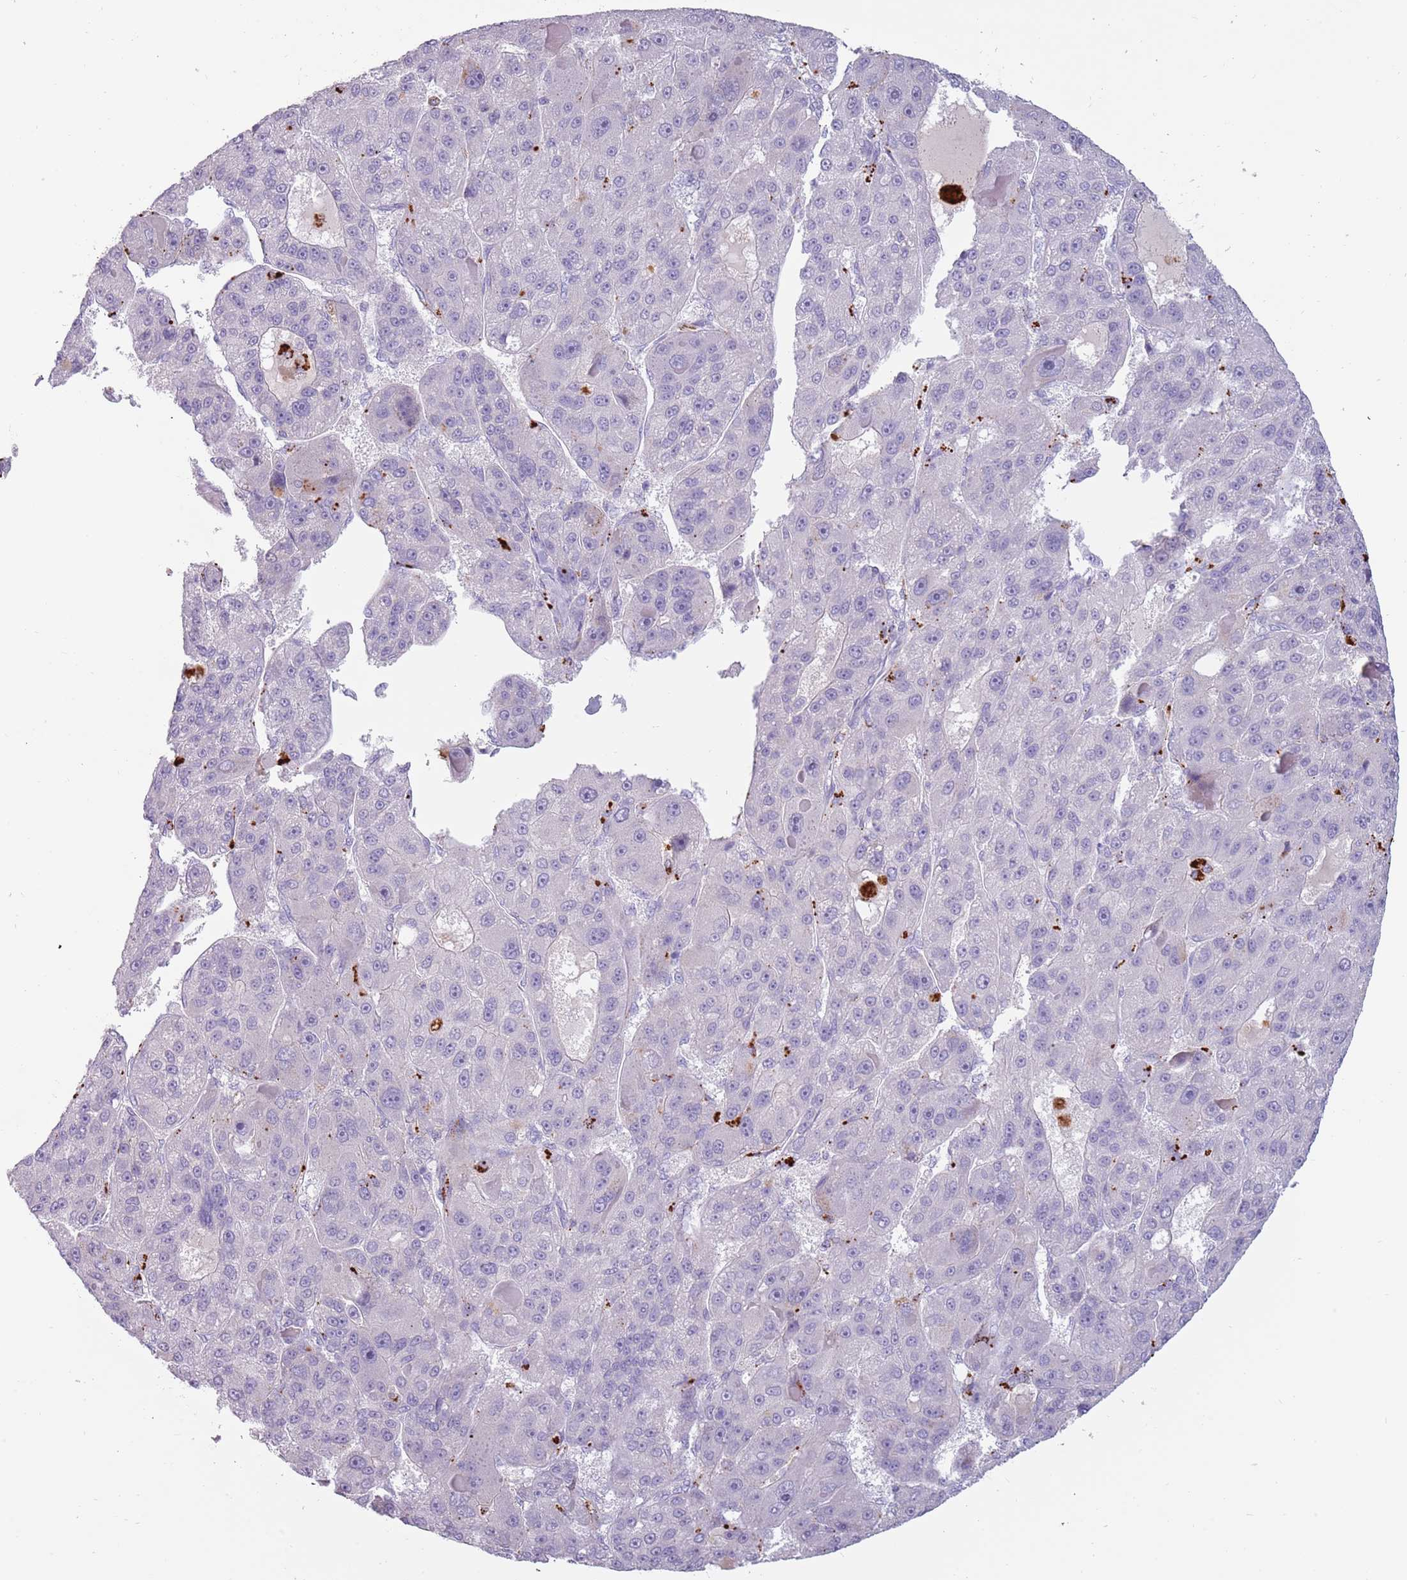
{"staining": {"intensity": "negative", "quantity": "none", "location": "none"}, "tissue": "liver cancer", "cell_type": "Tumor cells", "image_type": "cancer", "snomed": [{"axis": "morphology", "description": "Carcinoma, Hepatocellular, NOS"}, {"axis": "topography", "description": "Liver"}], "caption": "Immunohistochemistry (IHC) image of liver cancer stained for a protein (brown), which shows no expression in tumor cells. (DAB (3,3'-diaminobenzidine) immunohistochemistry (IHC) visualized using brightfield microscopy, high magnification).", "gene": "NWD2", "patient": {"sex": "male", "age": 76}}